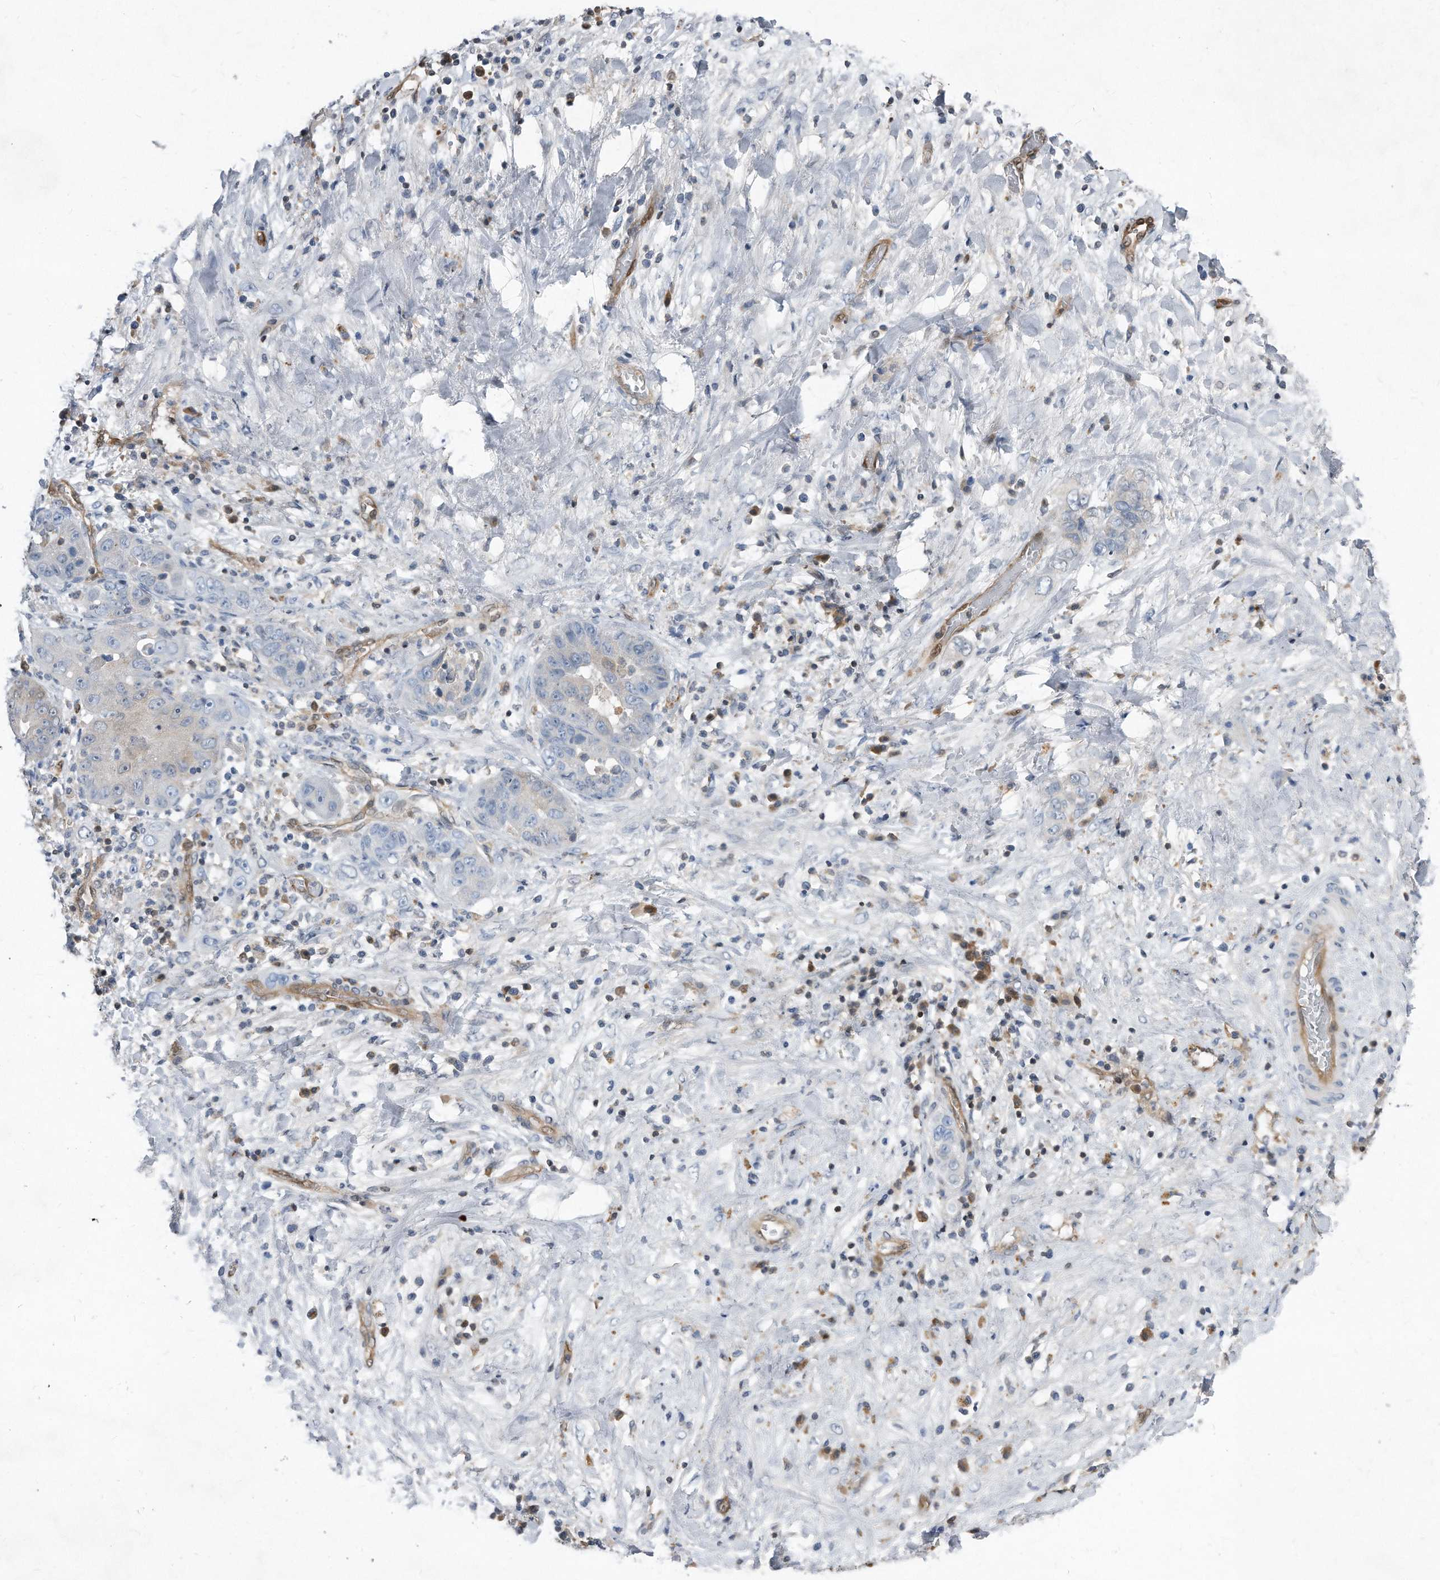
{"staining": {"intensity": "negative", "quantity": "none", "location": "none"}, "tissue": "liver cancer", "cell_type": "Tumor cells", "image_type": "cancer", "snomed": [{"axis": "morphology", "description": "Cholangiocarcinoma"}, {"axis": "topography", "description": "Liver"}], "caption": "DAB immunohistochemical staining of liver cancer reveals no significant positivity in tumor cells. (DAB immunohistochemistry (IHC) with hematoxylin counter stain).", "gene": "MAP2K6", "patient": {"sex": "female", "age": 52}}